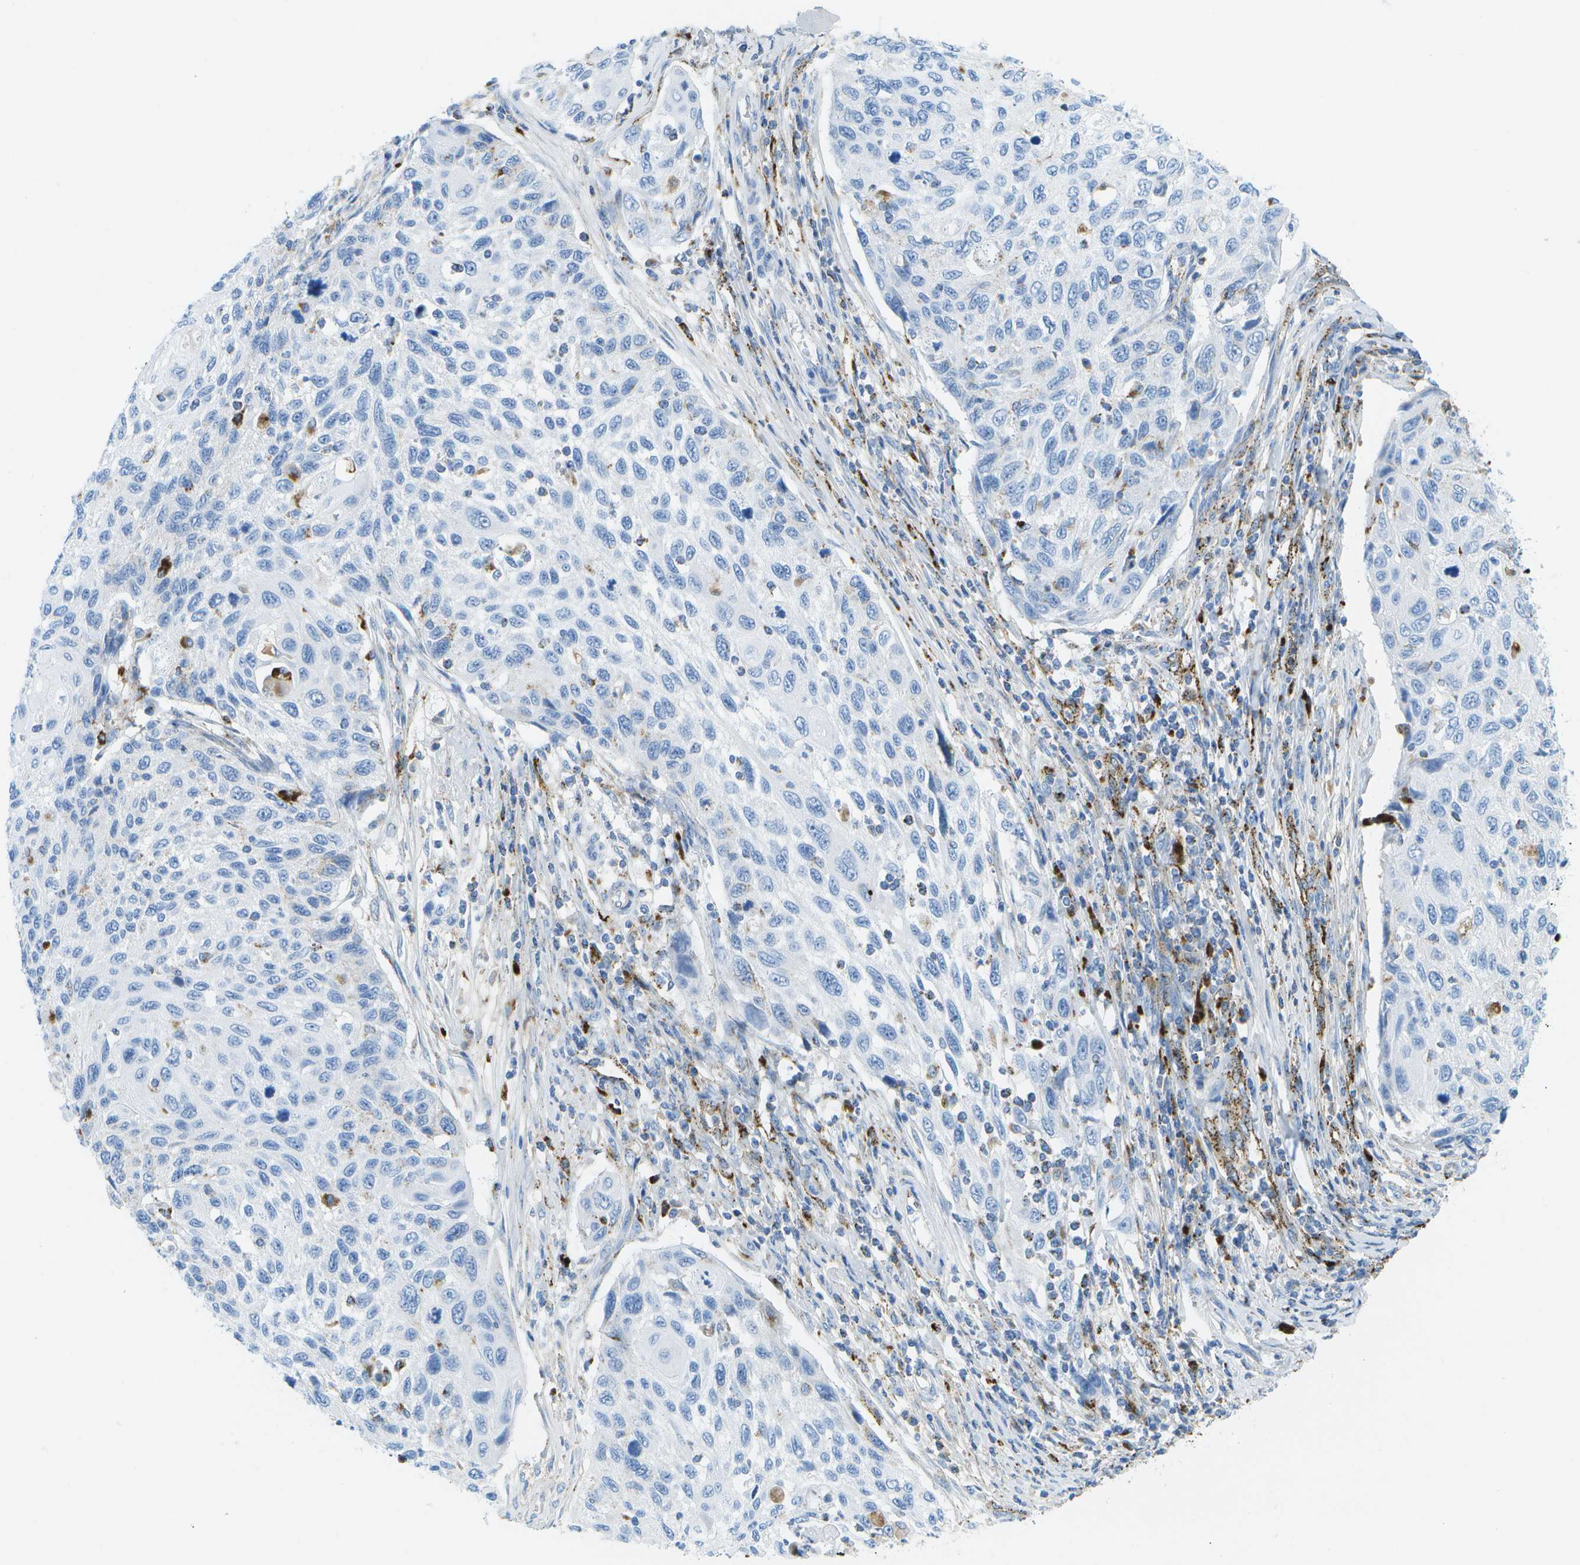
{"staining": {"intensity": "negative", "quantity": "none", "location": "none"}, "tissue": "cervical cancer", "cell_type": "Tumor cells", "image_type": "cancer", "snomed": [{"axis": "morphology", "description": "Squamous cell carcinoma, NOS"}, {"axis": "topography", "description": "Cervix"}], "caption": "High power microscopy histopathology image of an immunohistochemistry (IHC) micrograph of cervical cancer, revealing no significant positivity in tumor cells.", "gene": "PRCP", "patient": {"sex": "female", "age": 70}}